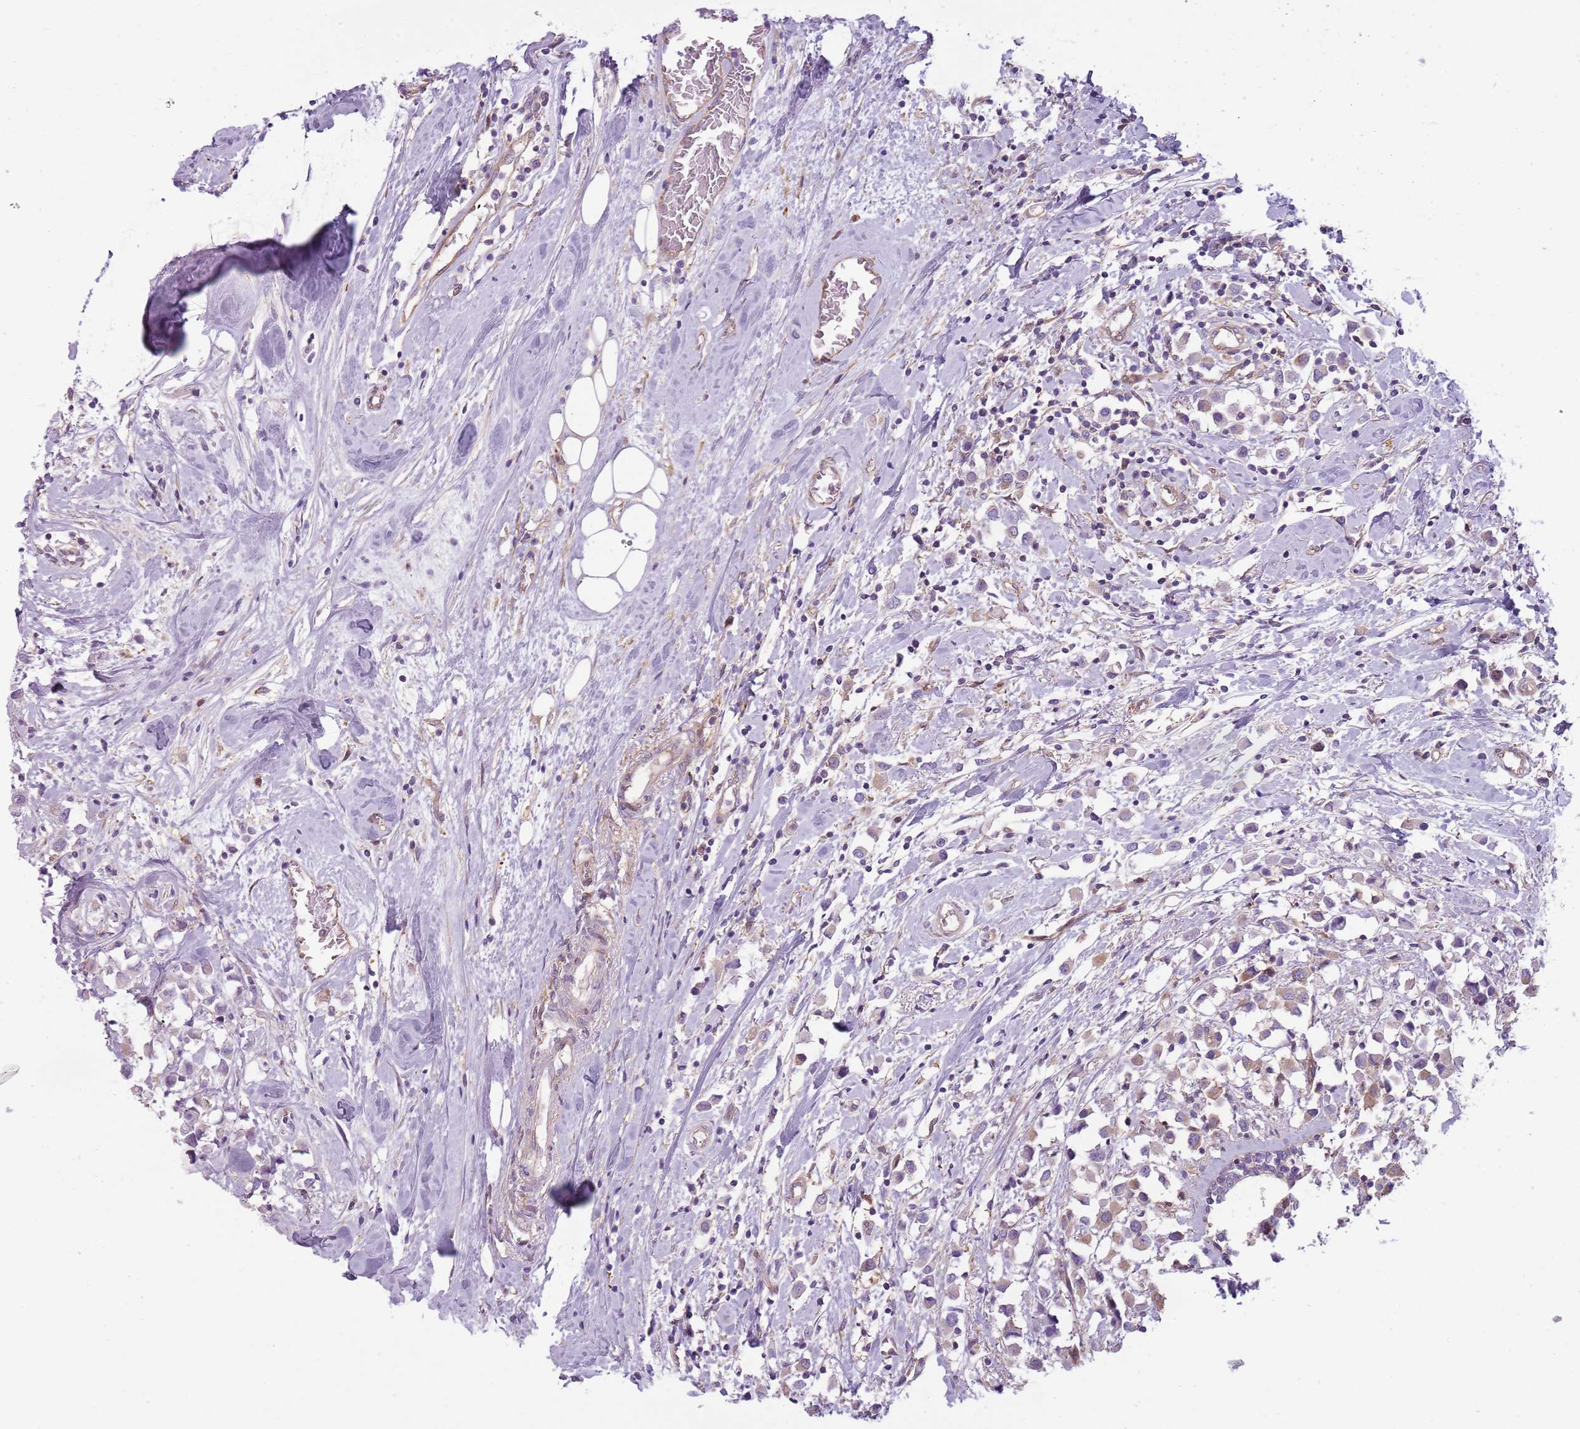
{"staining": {"intensity": "weak", "quantity": "25%-75%", "location": "cytoplasmic/membranous"}, "tissue": "breast cancer", "cell_type": "Tumor cells", "image_type": "cancer", "snomed": [{"axis": "morphology", "description": "Duct carcinoma"}, {"axis": "topography", "description": "Breast"}], "caption": "IHC micrograph of neoplastic tissue: human breast cancer (invasive ductal carcinoma) stained using immunohistochemistry displays low levels of weak protein expression localized specifically in the cytoplasmic/membranous of tumor cells, appearing as a cytoplasmic/membranous brown color.", "gene": "SNX1", "patient": {"sex": "female", "age": 61}}